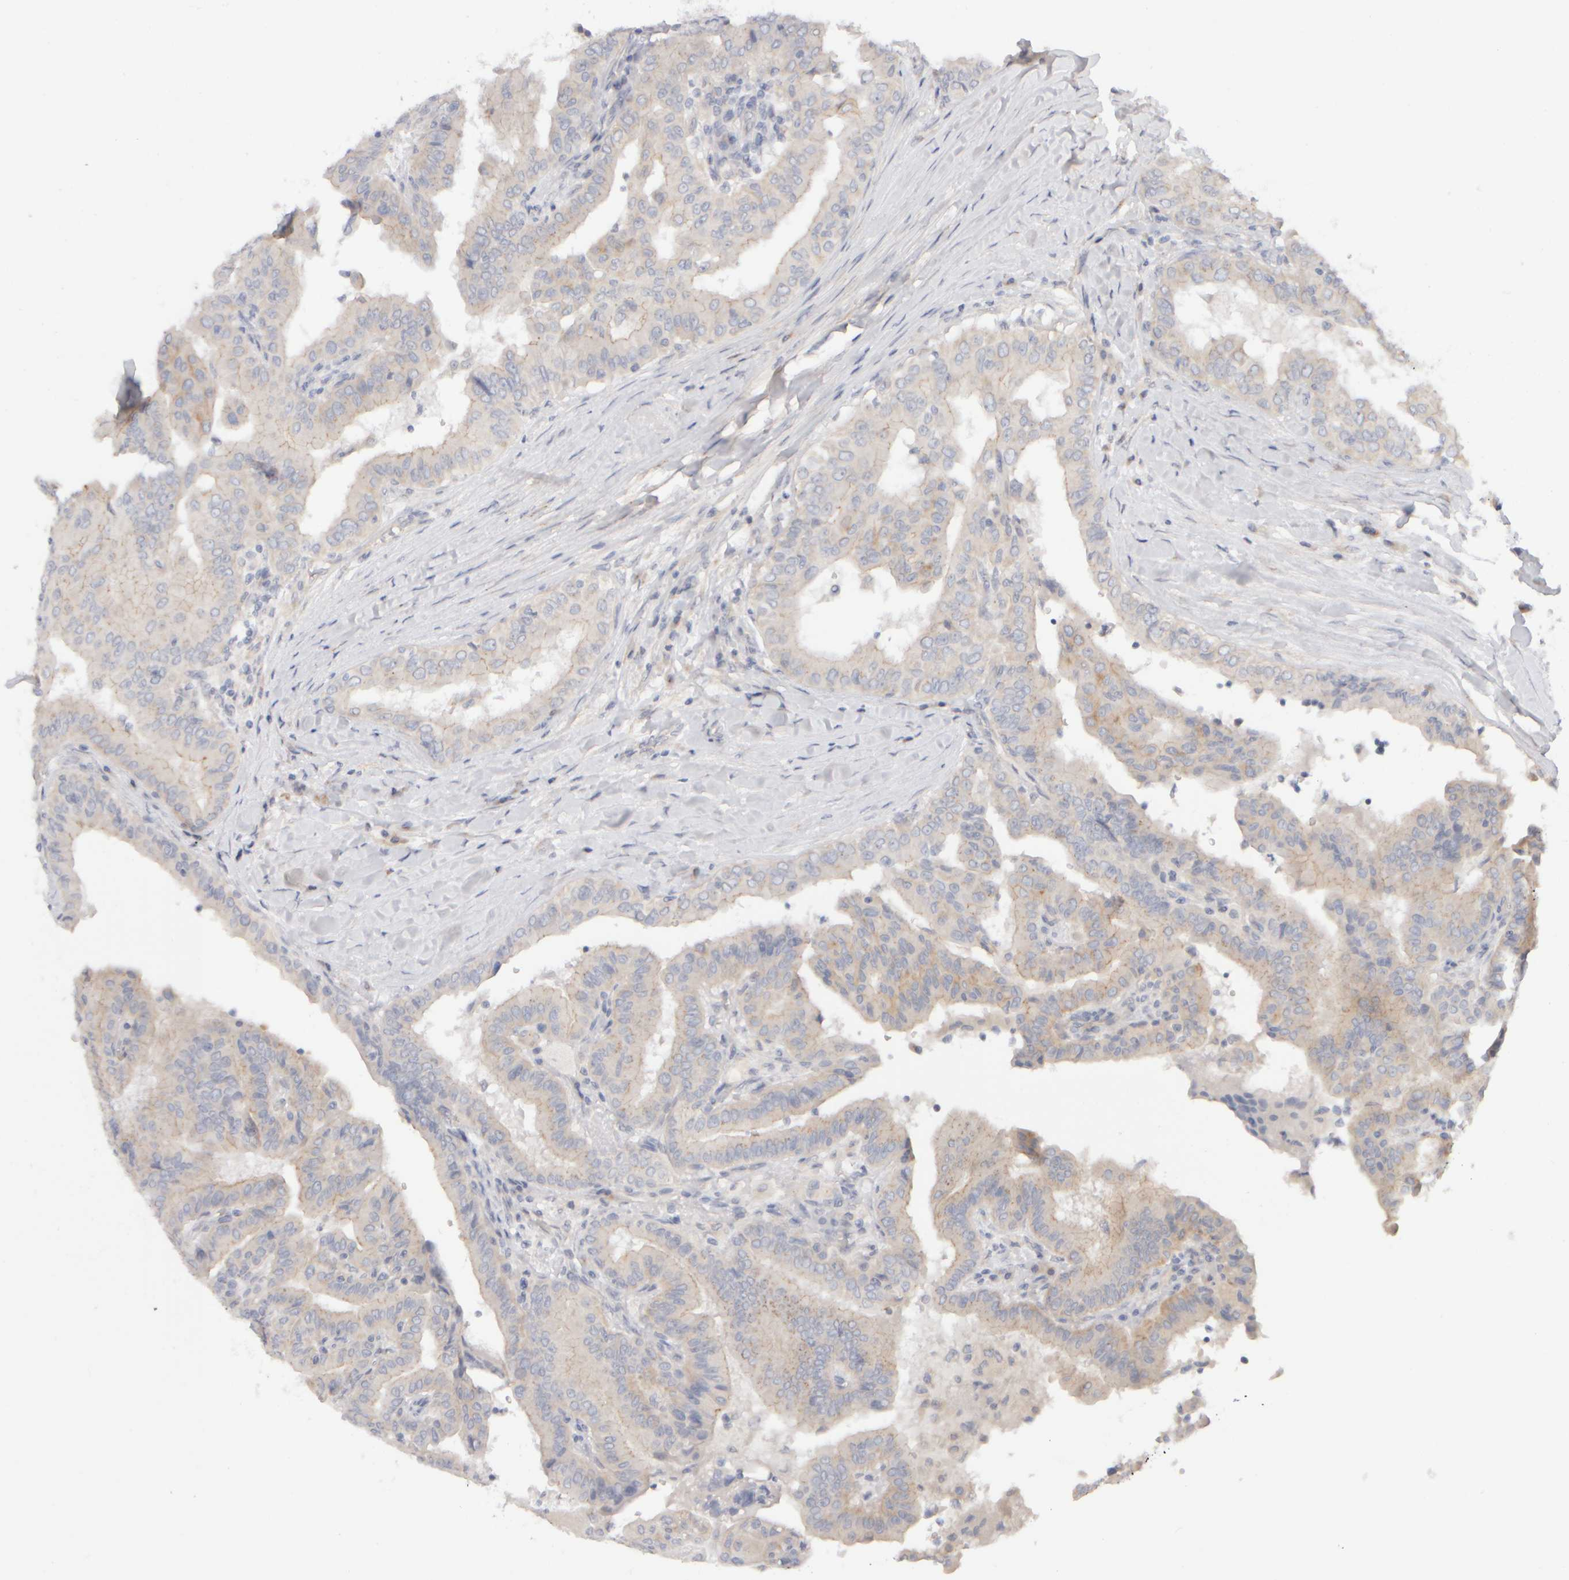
{"staining": {"intensity": "negative", "quantity": "none", "location": "none"}, "tissue": "thyroid cancer", "cell_type": "Tumor cells", "image_type": "cancer", "snomed": [{"axis": "morphology", "description": "Papillary adenocarcinoma, NOS"}, {"axis": "topography", "description": "Thyroid gland"}], "caption": "There is no significant expression in tumor cells of papillary adenocarcinoma (thyroid).", "gene": "GOPC", "patient": {"sex": "male", "age": 33}}